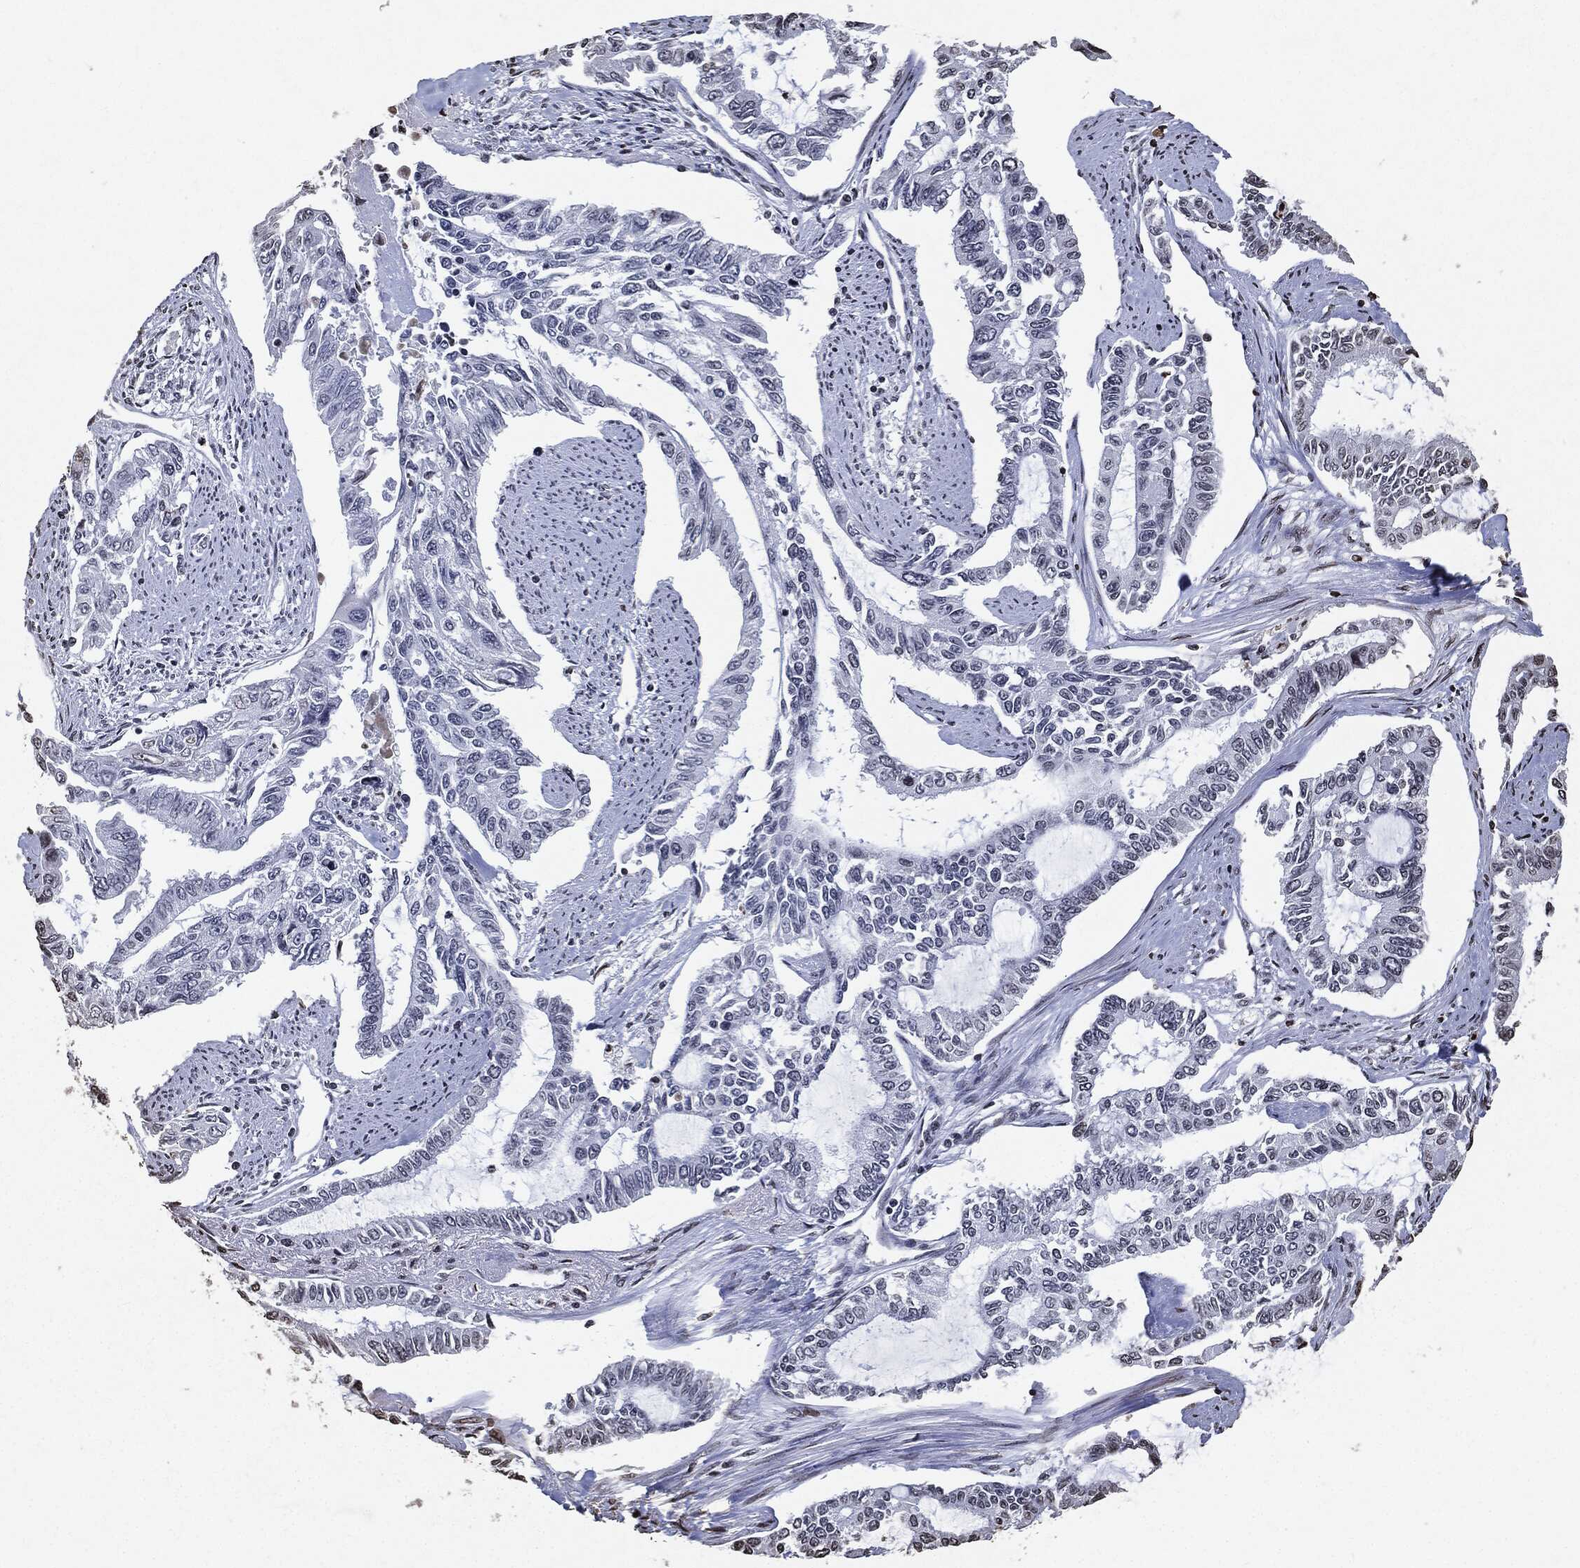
{"staining": {"intensity": "negative", "quantity": "none", "location": "none"}, "tissue": "endometrial cancer", "cell_type": "Tumor cells", "image_type": "cancer", "snomed": [{"axis": "morphology", "description": "Adenocarcinoma, NOS"}, {"axis": "topography", "description": "Uterus"}], "caption": "Endometrial cancer (adenocarcinoma) was stained to show a protein in brown. There is no significant positivity in tumor cells. Brightfield microscopy of immunohistochemistry stained with DAB (brown) and hematoxylin (blue), captured at high magnification.", "gene": "JUN", "patient": {"sex": "female", "age": 59}}